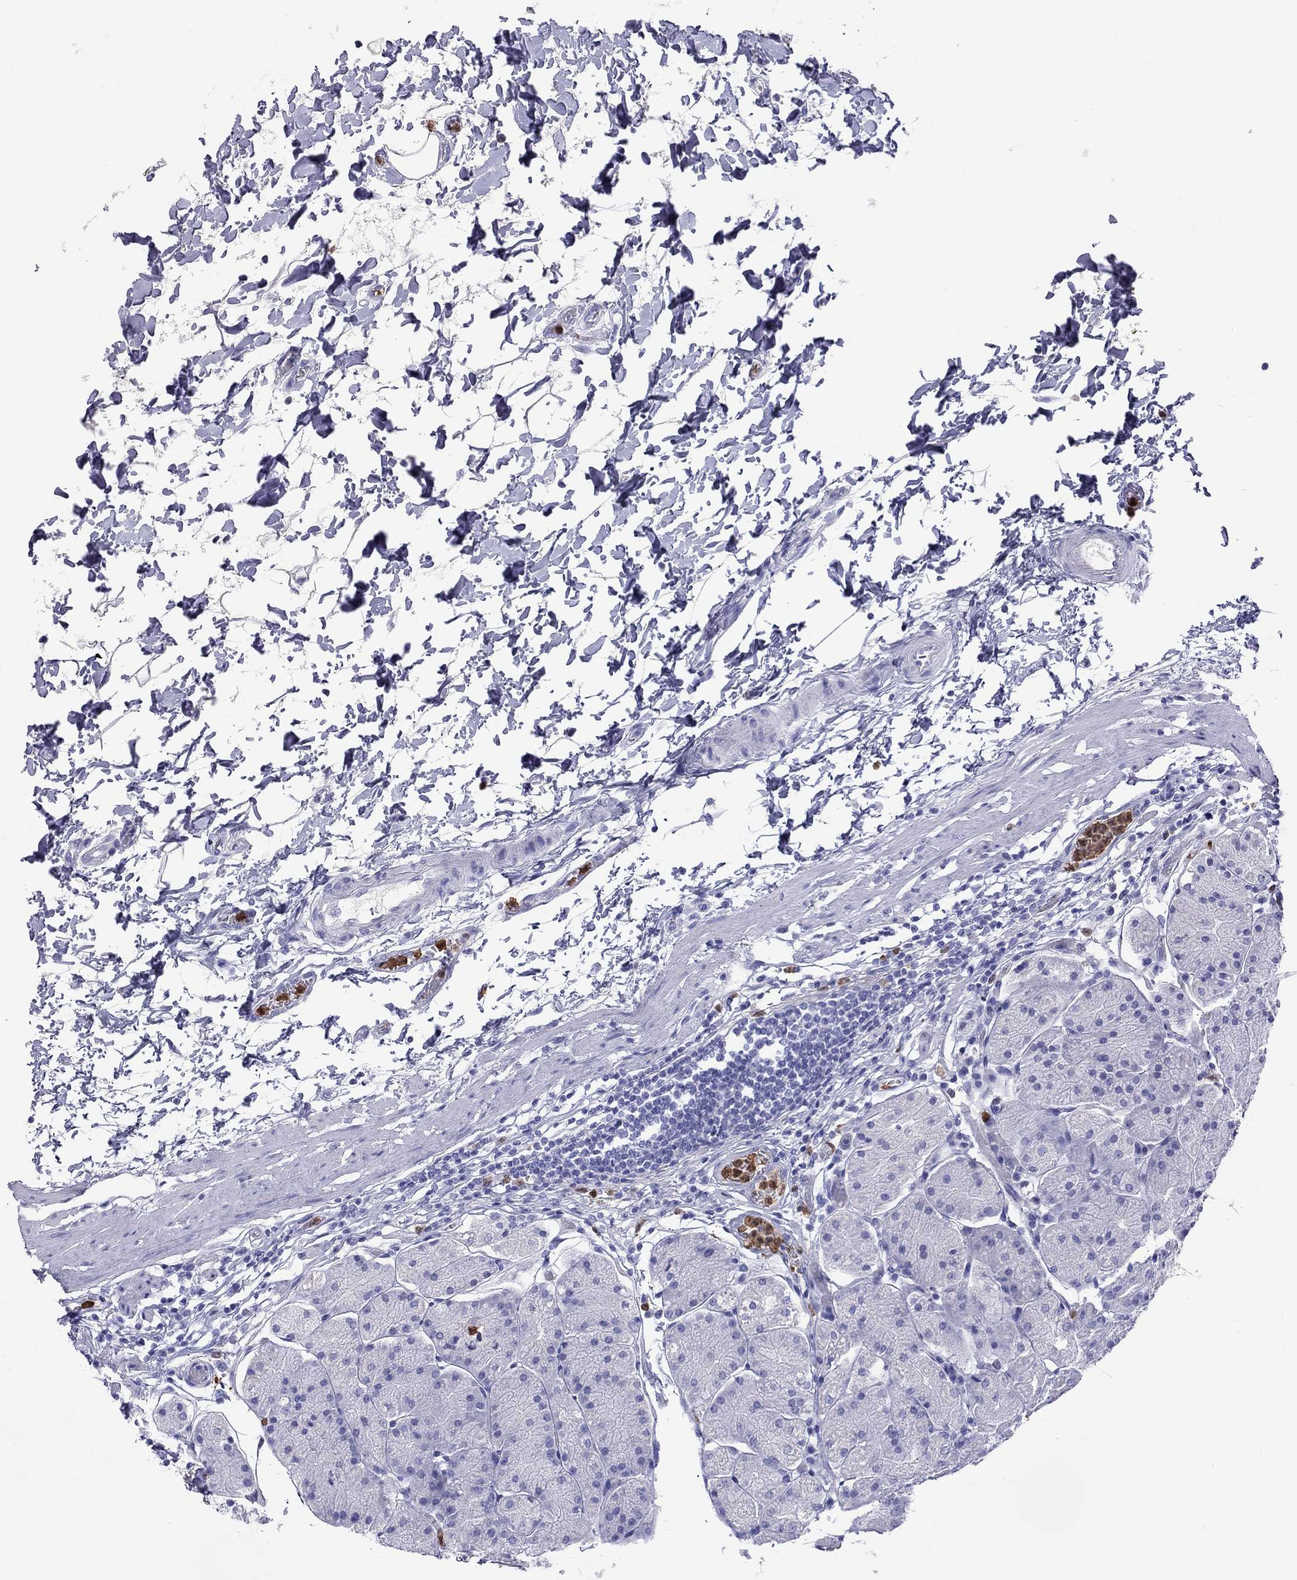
{"staining": {"intensity": "negative", "quantity": "none", "location": "none"}, "tissue": "stomach", "cell_type": "Glandular cells", "image_type": "normal", "snomed": [{"axis": "morphology", "description": "Normal tissue, NOS"}, {"axis": "topography", "description": "Stomach"}], "caption": "This is an immunohistochemistry histopathology image of normal stomach. There is no staining in glandular cells.", "gene": "SLAMF1", "patient": {"sex": "male", "age": 54}}